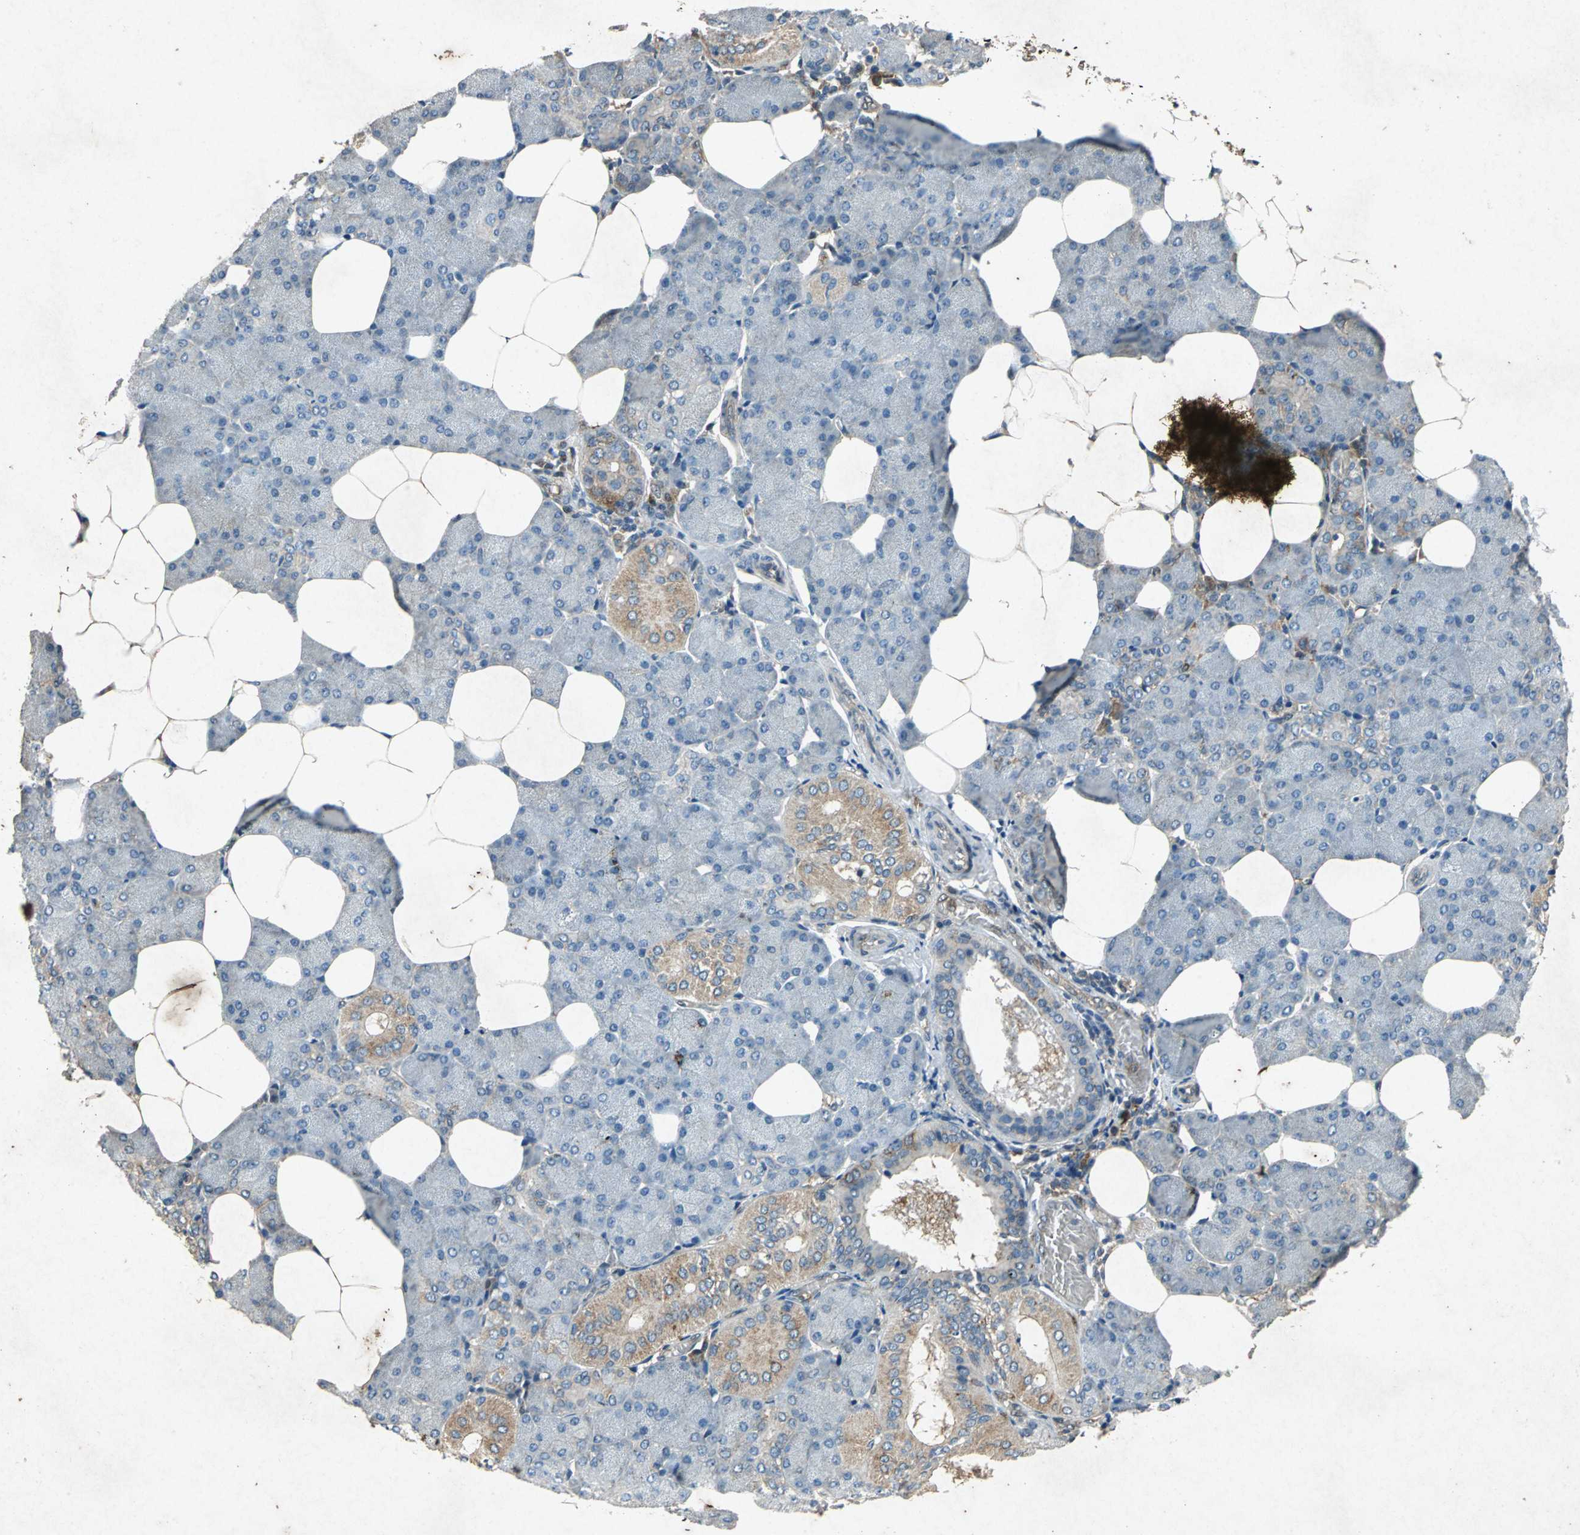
{"staining": {"intensity": "weak", "quantity": "25%-75%", "location": "cytoplasmic/membranous"}, "tissue": "salivary gland", "cell_type": "Glandular cells", "image_type": "normal", "snomed": [{"axis": "morphology", "description": "Normal tissue, NOS"}, {"axis": "morphology", "description": "Adenoma, NOS"}, {"axis": "topography", "description": "Salivary gland"}], "caption": "An image of human salivary gland stained for a protein demonstrates weak cytoplasmic/membranous brown staining in glandular cells.", "gene": "HSP90AB1", "patient": {"sex": "female", "age": 32}}